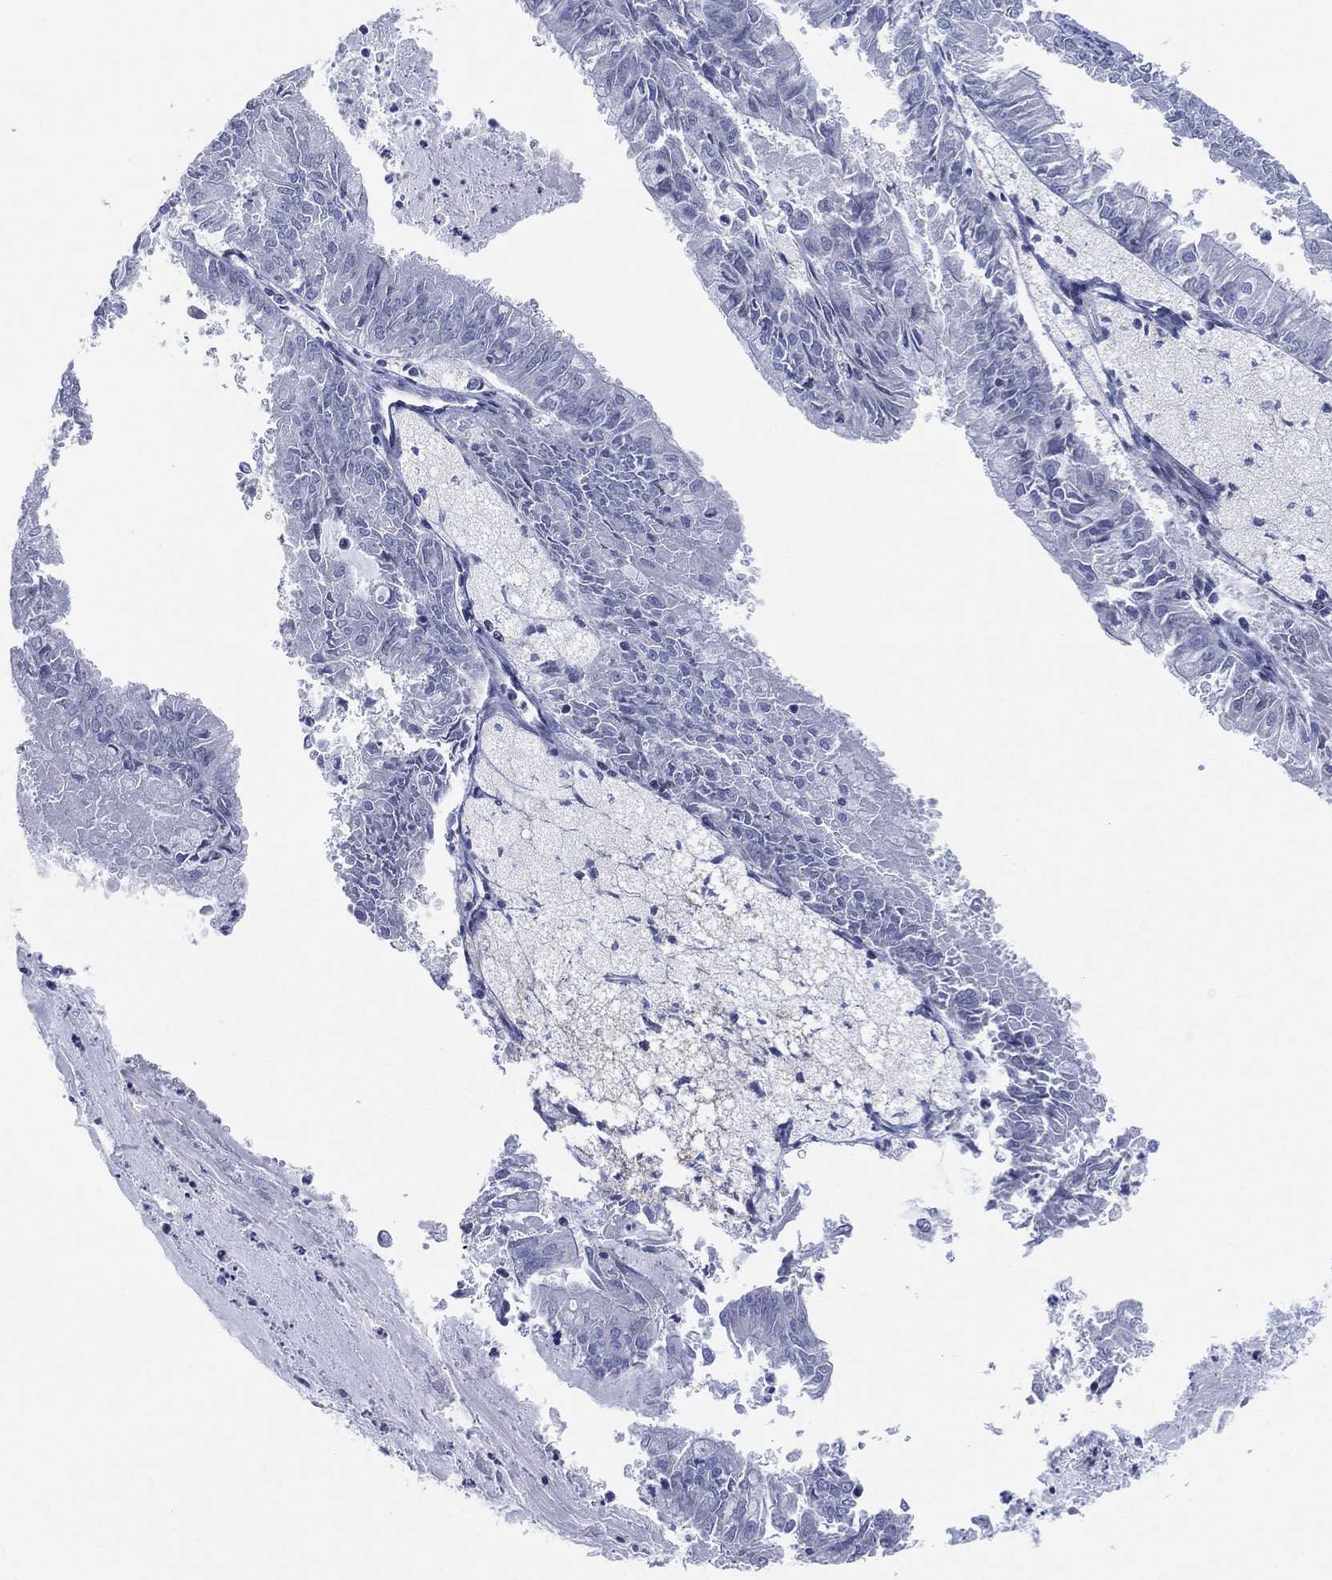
{"staining": {"intensity": "negative", "quantity": "none", "location": "none"}, "tissue": "endometrial cancer", "cell_type": "Tumor cells", "image_type": "cancer", "snomed": [{"axis": "morphology", "description": "Adenocarcinoma, NOS"}, {"axis": "topography", "description": "Endometrium"}], "caption": "Immunohistochemistry histopathology image of endometrial adenocarcinoma stained for a protein (brown), which displays no staining in tumor cells.", "gene": "CFTR", "patient": {"sex": "female", "age": 57}}